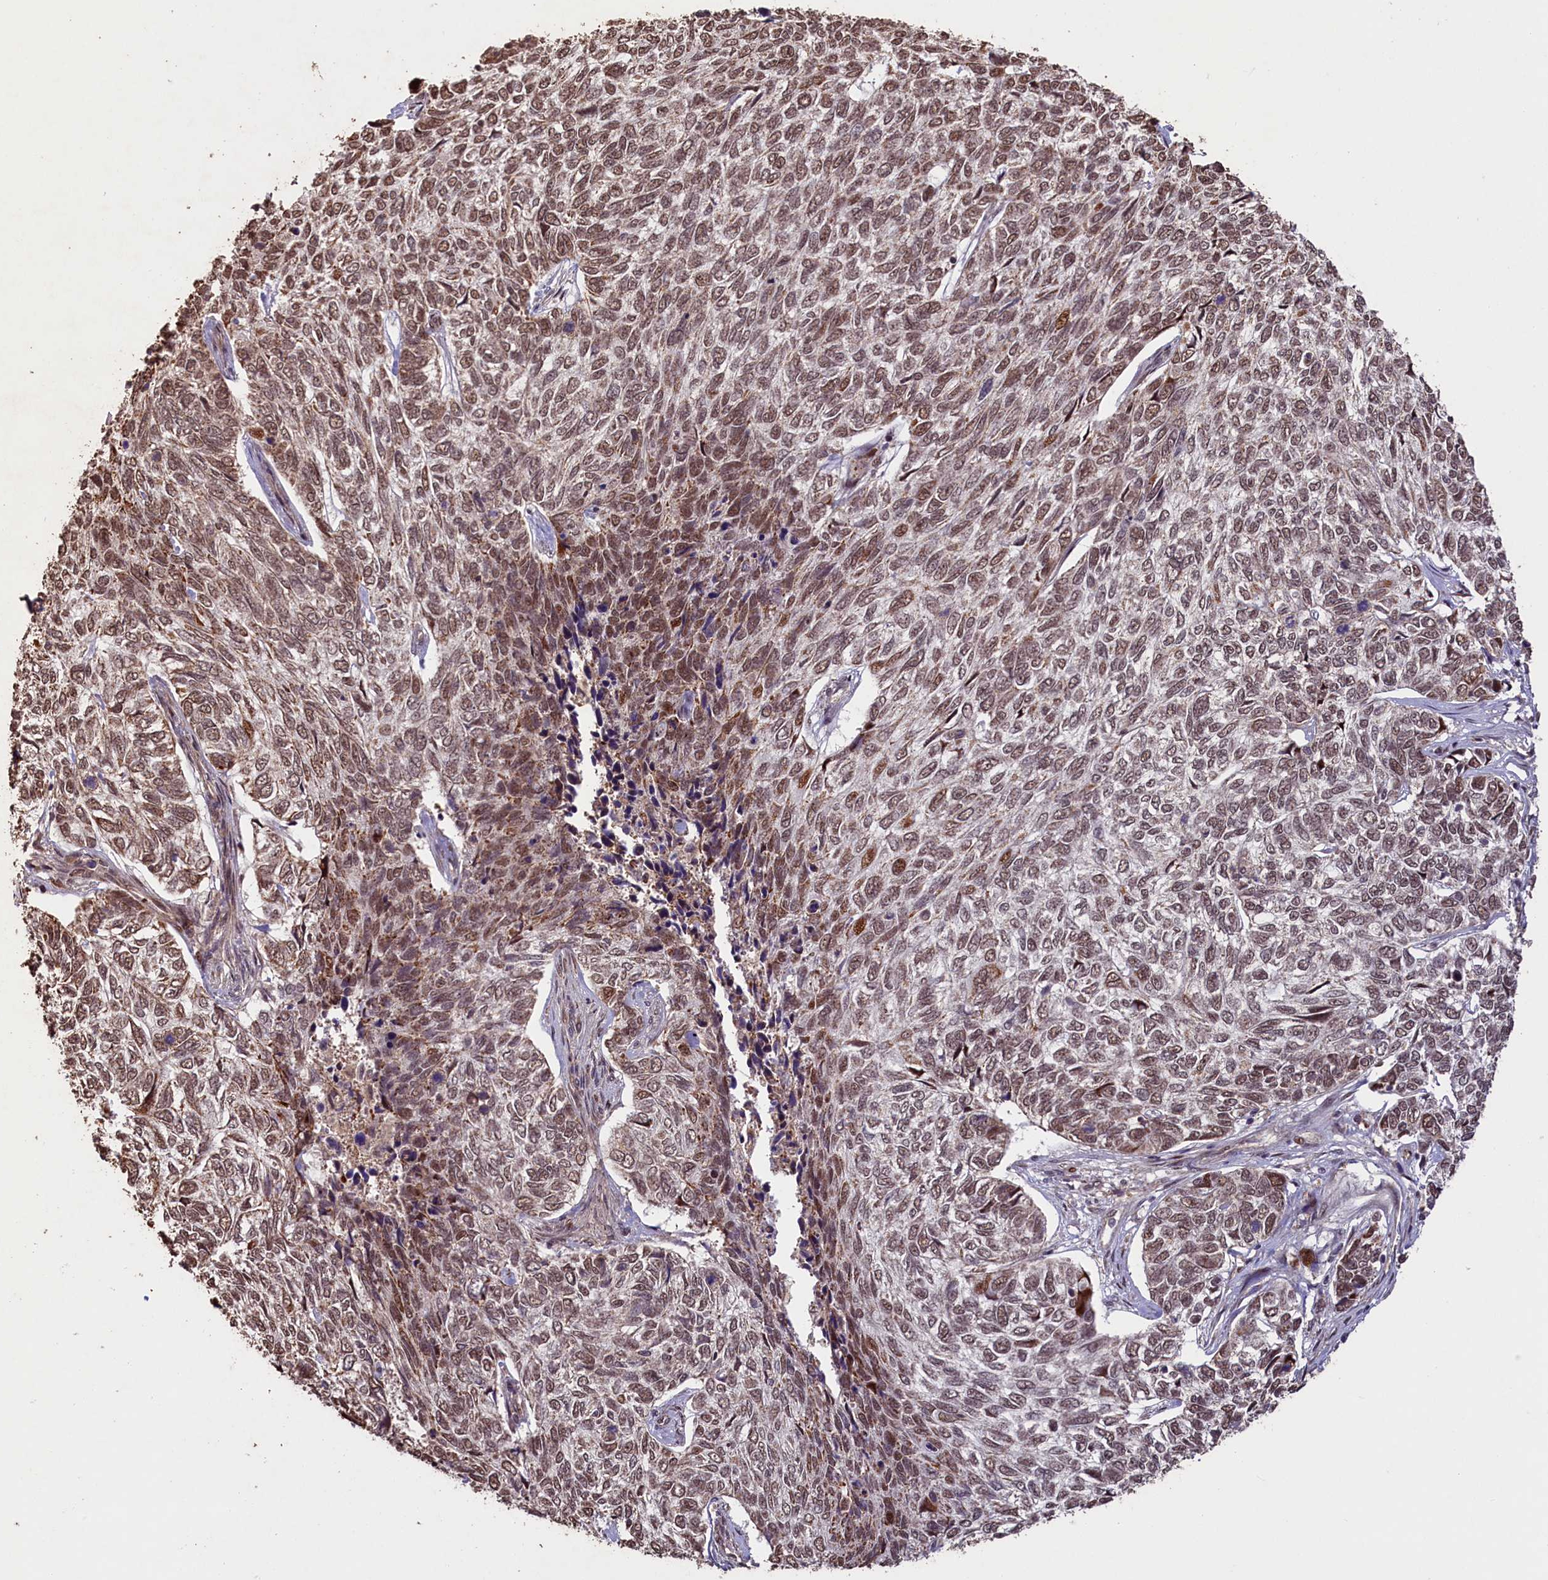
{"staining": {"intensity": "moderate", "quantity": ">75%", "location": "nuclear"}, "tissue": "skin cancer", "cell_type": "Tumor cells", "image_type": "cancer", "snomed": [{"axis": "morphology", "description": "Basal cell carcinoma"}, {"axis": "topography", "description": "Skin"}], "caption": "The immunohistochemical stain highlights moderate nuclear staining in tumor cells of skin cancer (basal cell carcinoma) tissue.", "gene": "SHPRH", "patient": {"sex": "female", "age": 65}}